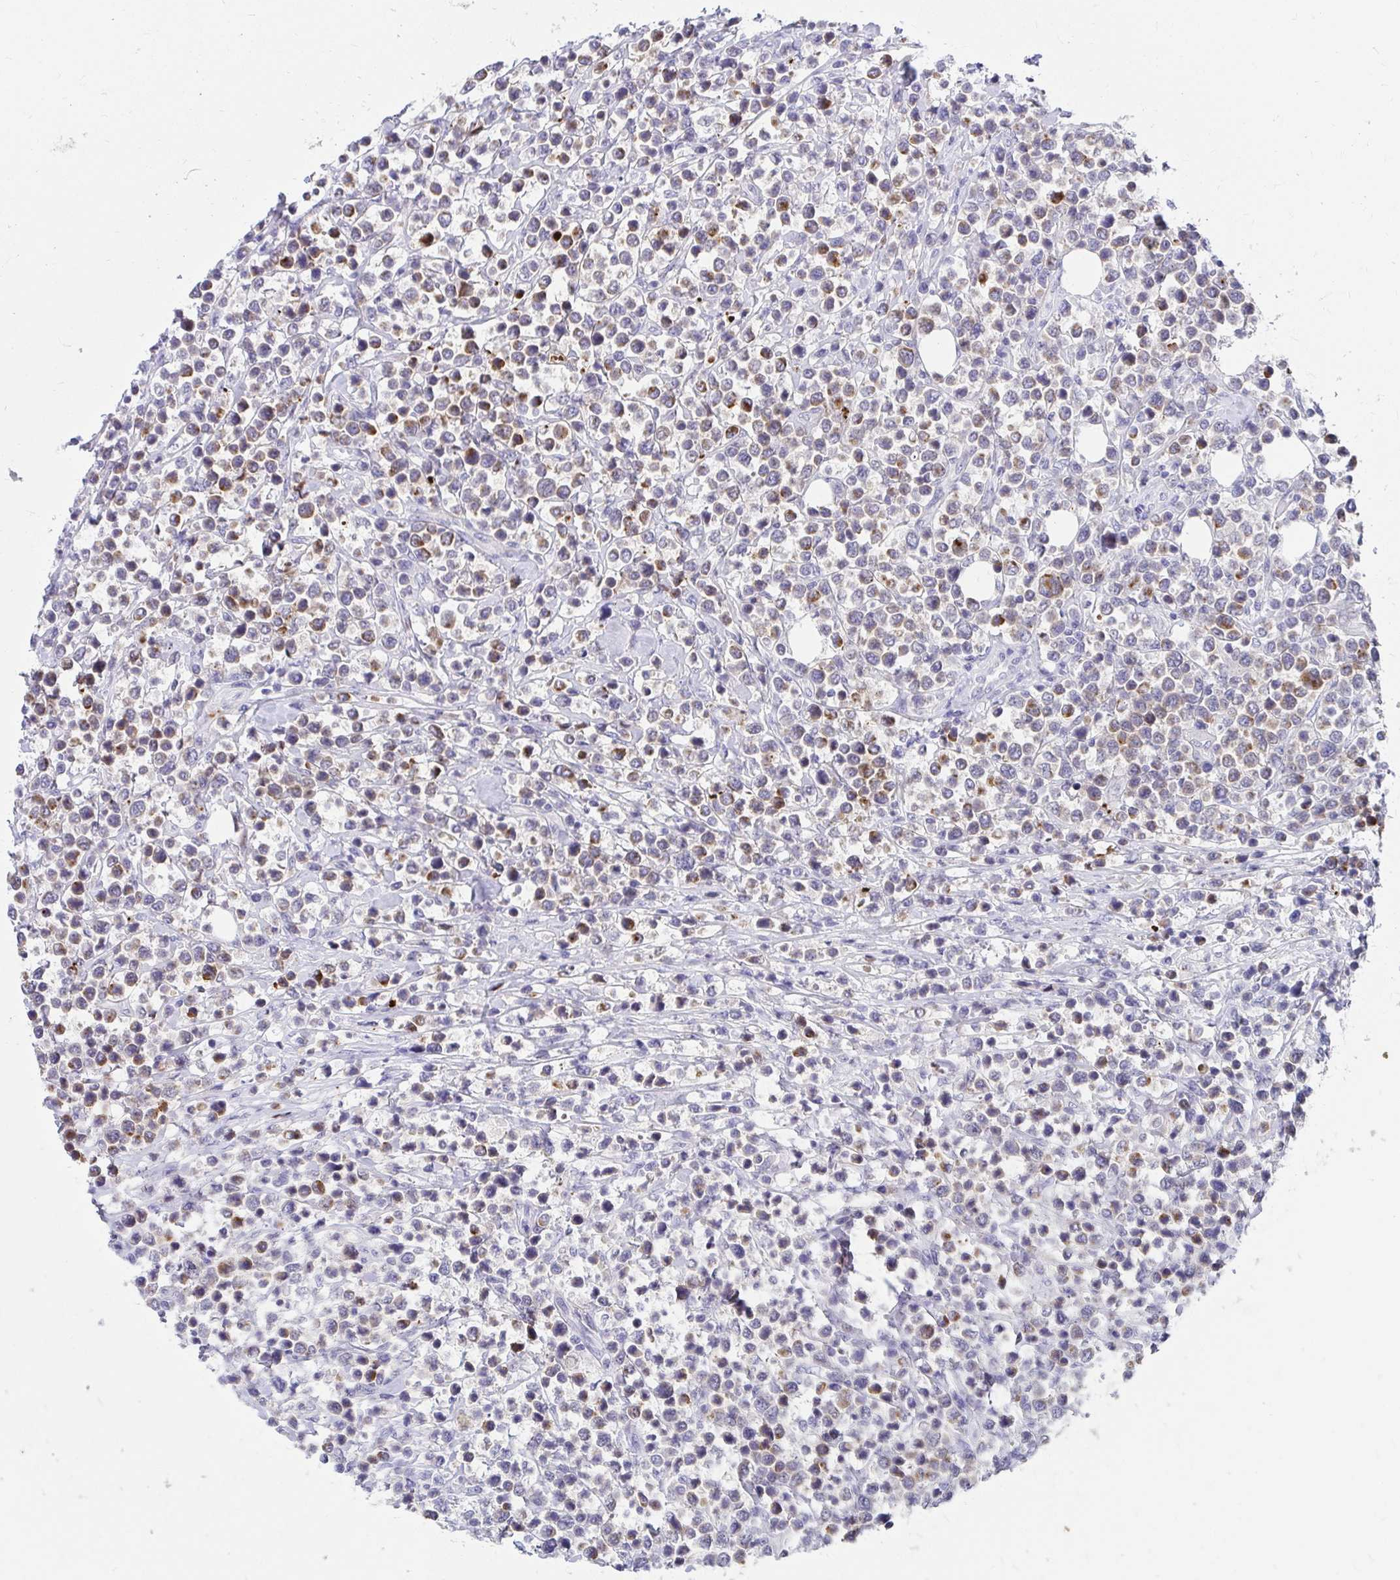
{"staining": {"intensity": "moderate", "quantity": "<25%", "location": "cytoplasmic/membranous"}, "tissue": "lymphoma", "cell_type": "Tumor cells", "image_type": "cancer", "snomed": [{"axis": "morphology", "description": "Malignant lymphoma, non-Hodgkin's type, Low grade"}, {"axis": "topography", "description": "Lymph node"}], "caption": "Immunohistochemical staining of low-grade malignant lymphoma, non-Hodgkin's type exhibits low levels of moderate cytoplasmic/membranous positivity in approximately <25% of tumor cells.", "gene": "C19orf81", "patient": {"sex": "male", "age": 60}}